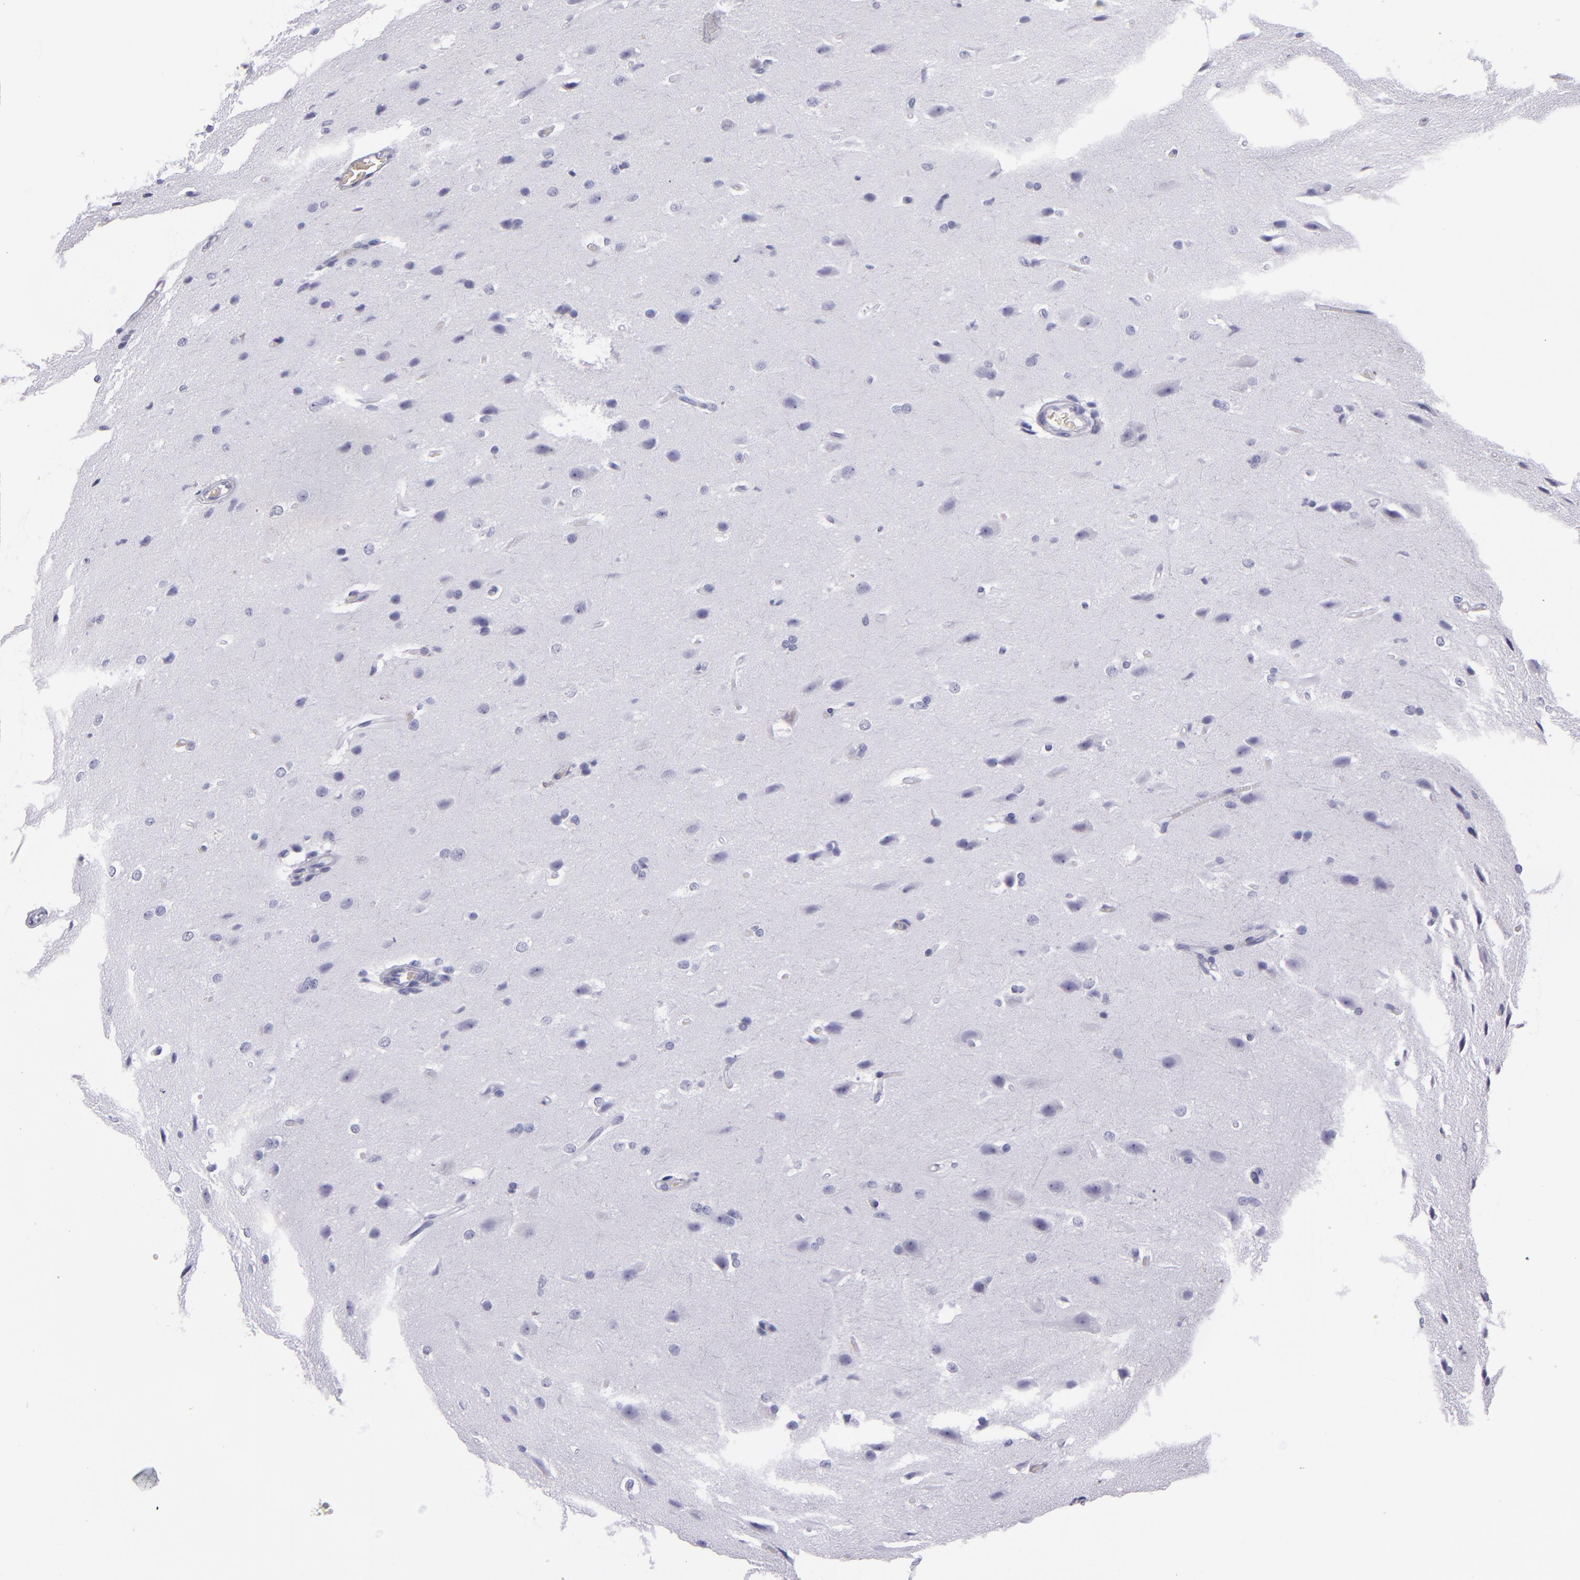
{"staining": {"intensity": "negative", "quantity": "none", "location": "none"}, "tissue": "glioma", "cell_type": "Tumor cells", "image_type": "cancer", "snomed": [{"axis": "morphology", "description": "Glioma, malignant, High grade"}, {"axis": "topography", "description": "Brain"}], "caption": "There is no significant positivity in tumor cells of malignant glioma (high-grade).", "gene": "CR2", "patient": {"sex": "male", "age": 68}}